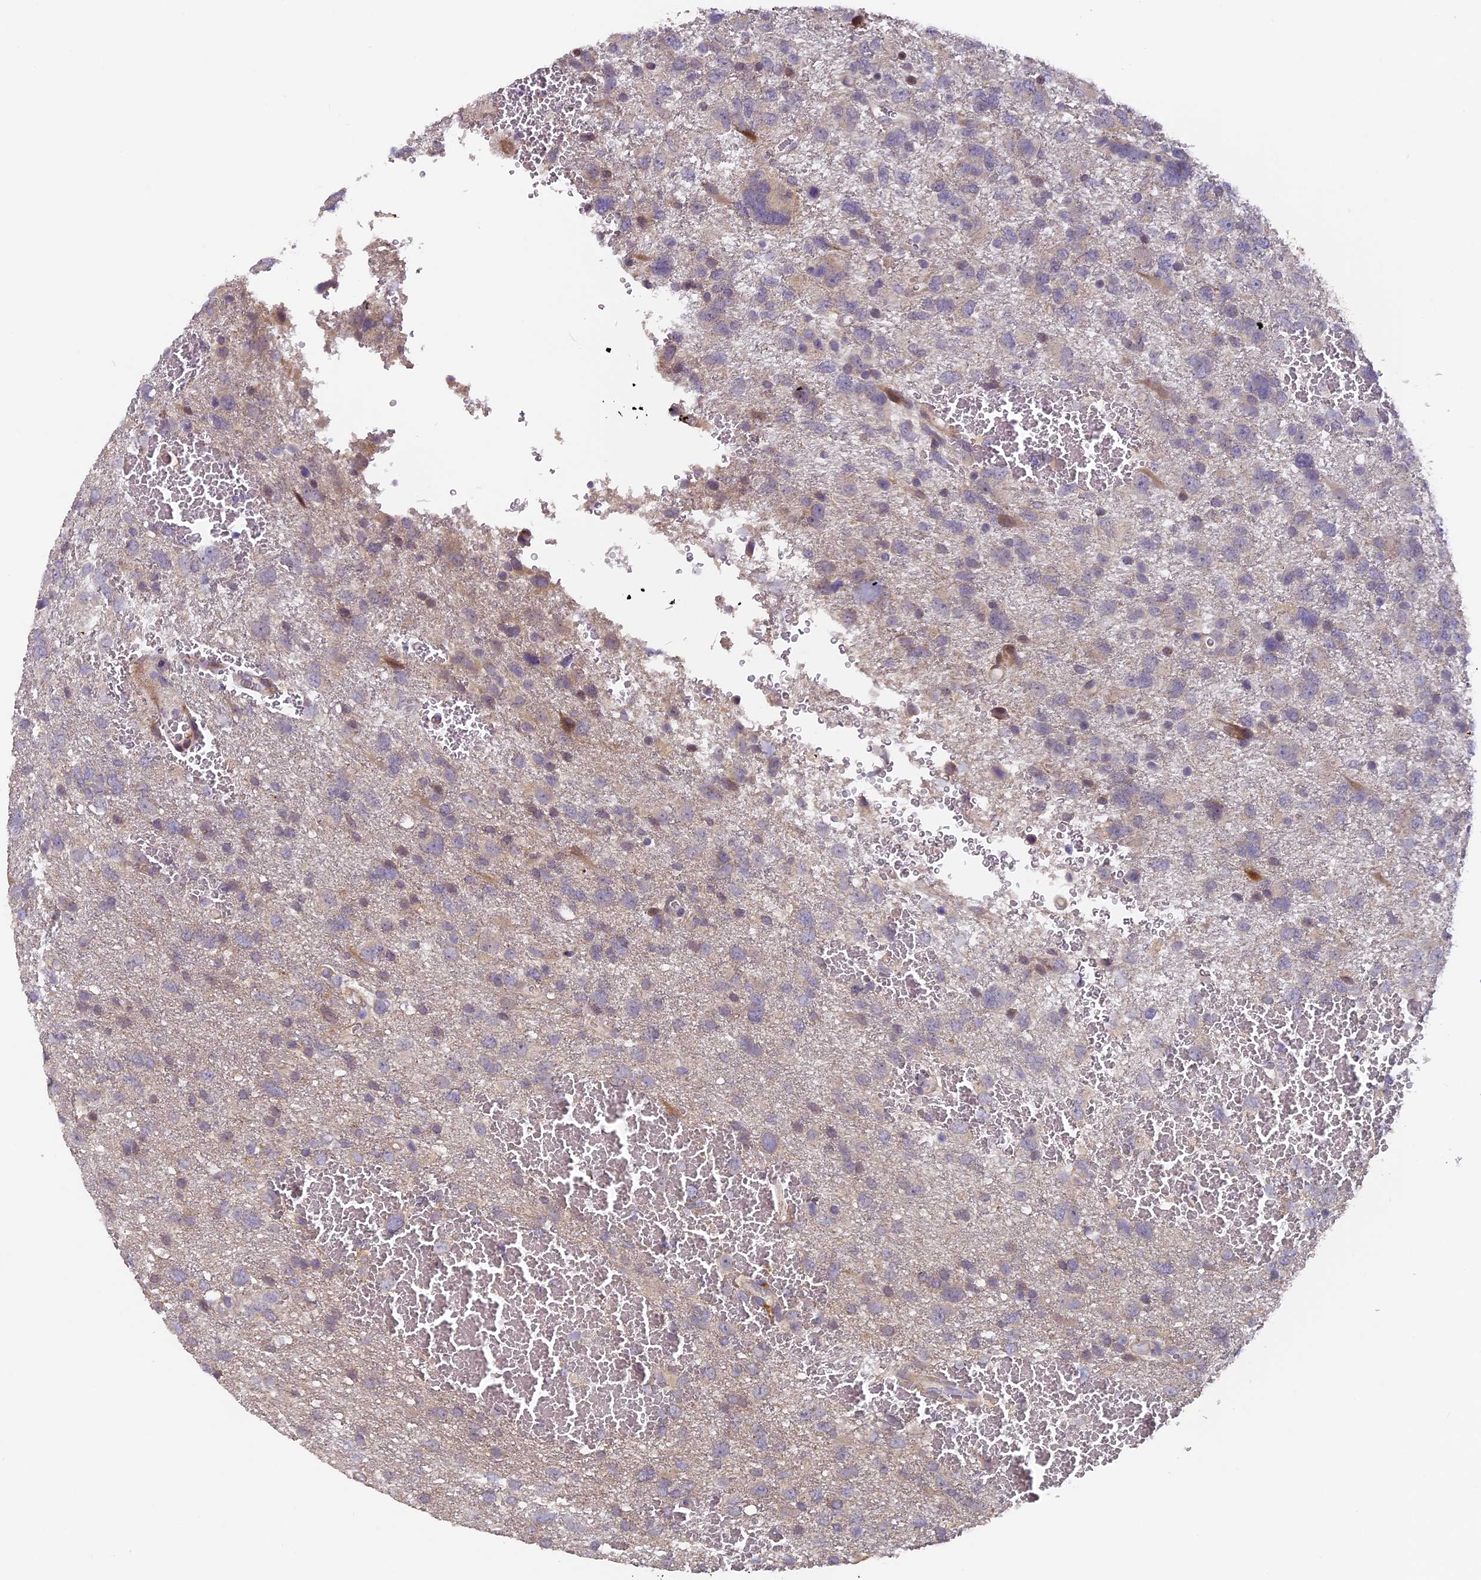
{"staining": {"intensity": "negative", "quantity": "none", "location": "none"}, "tissue": "glioma", "cell_type": "Tumor cells", "image_type": "cancer", "snomed": [{"axis": "morphology", "description": "Glioma, malignant, High grade"}, {"axis": "topography", "description": "Brain"}], "caption": "Protein analysis of glioma shows no significant staining in tumor cells.", "gene": "RAB28", "patient": {"sex": "male", "age": 61}}